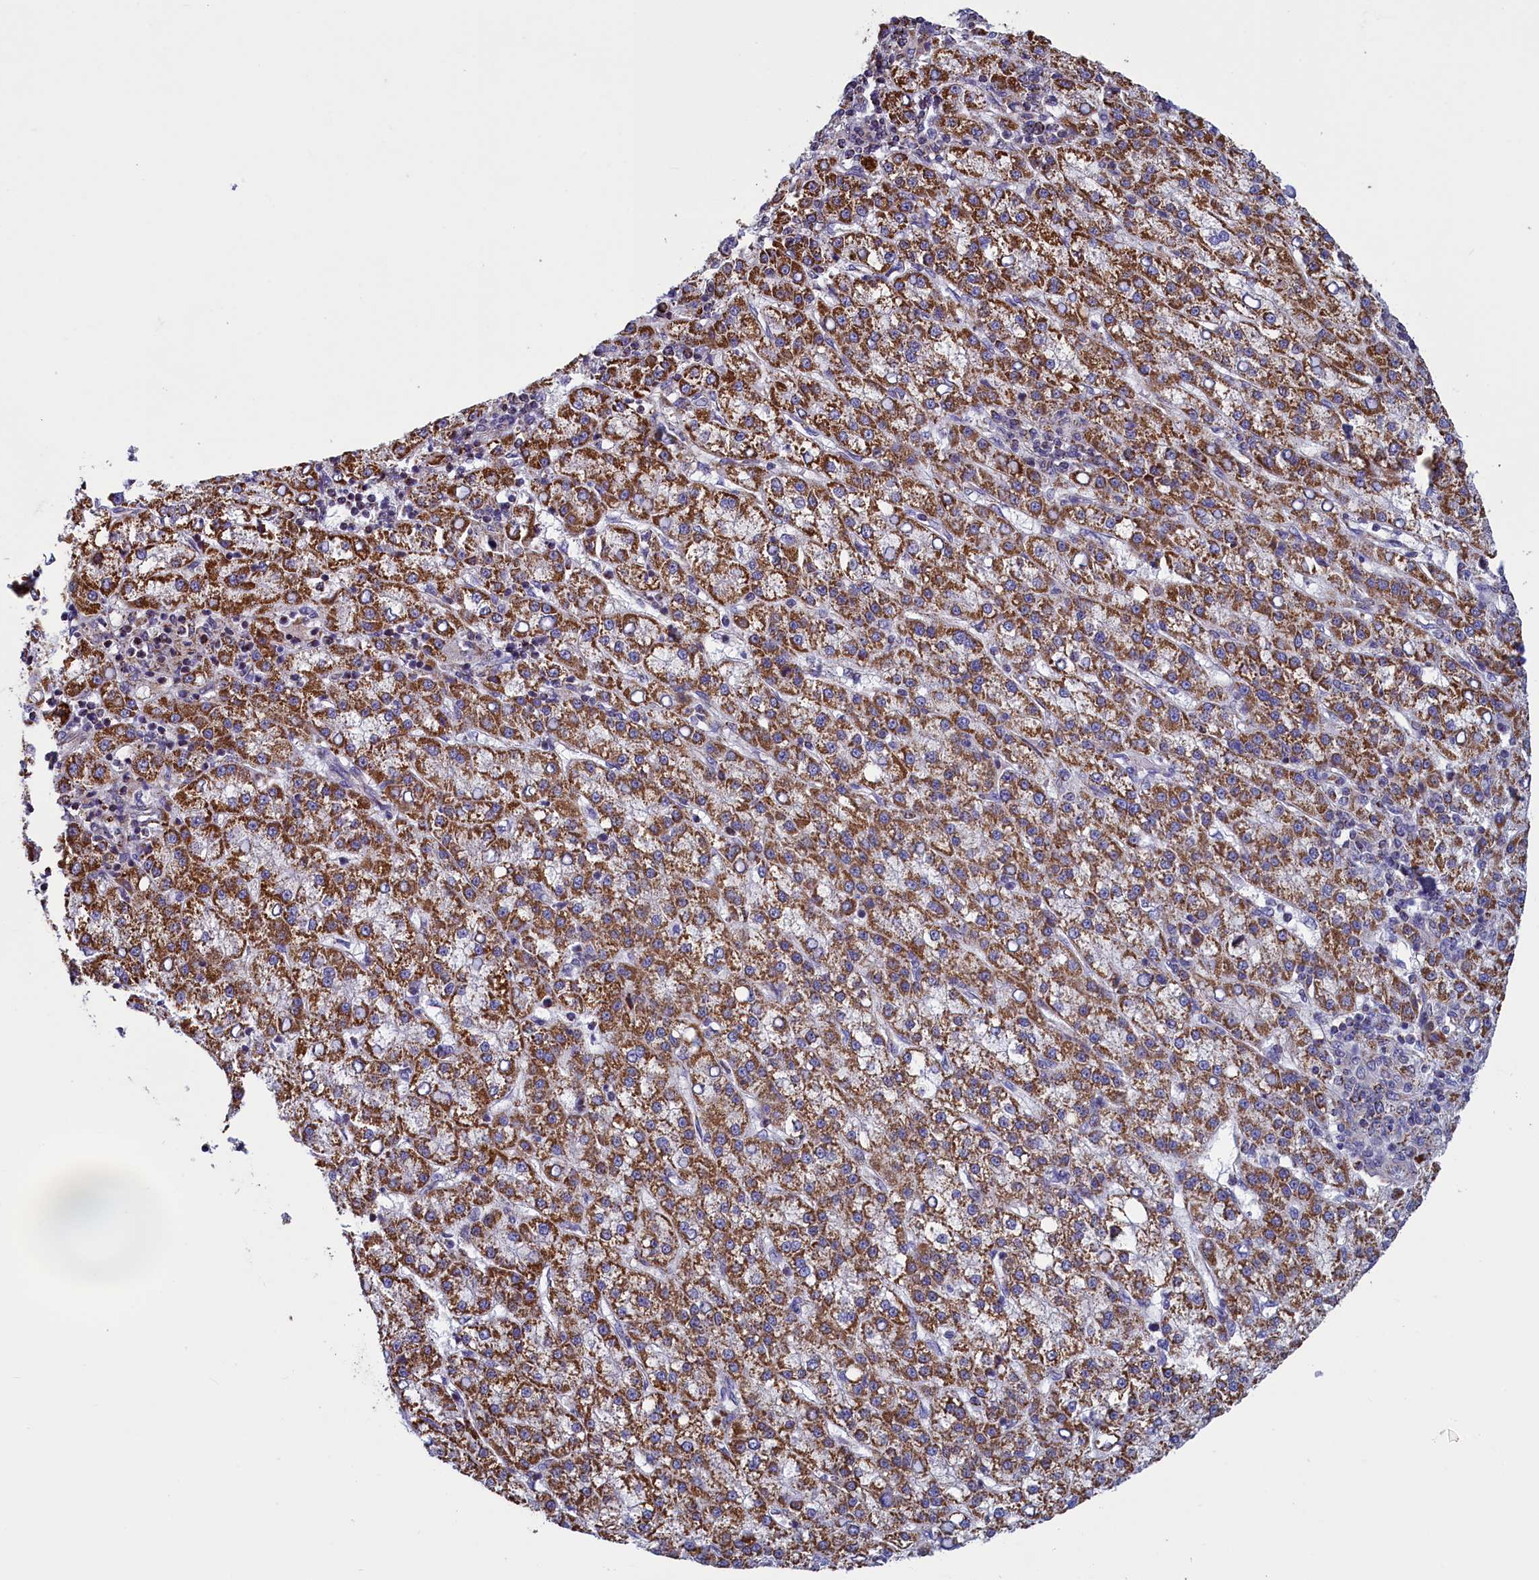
{"staining": {"intensity": "strong", "quantity": ">75%", "location": "cytoplasmic/membranous"}, "tissue": "liver cancer", "cell_type": "Tumor cells", "image_type": "cancer", "snomed": [{"axis": "morphology", "description": "Carcinoma, Hepatocellular, NOS"}, {"axis": "topography", "description": "Liver"}], "caption": "This histopathology image exhibits IHC staining of human liver cancer, with high strong cytoplasmic/membranous staining in approximately >75% of tumor cells.", "gene": "IFT122", "patient": {"sex": "female", "age": 58}}